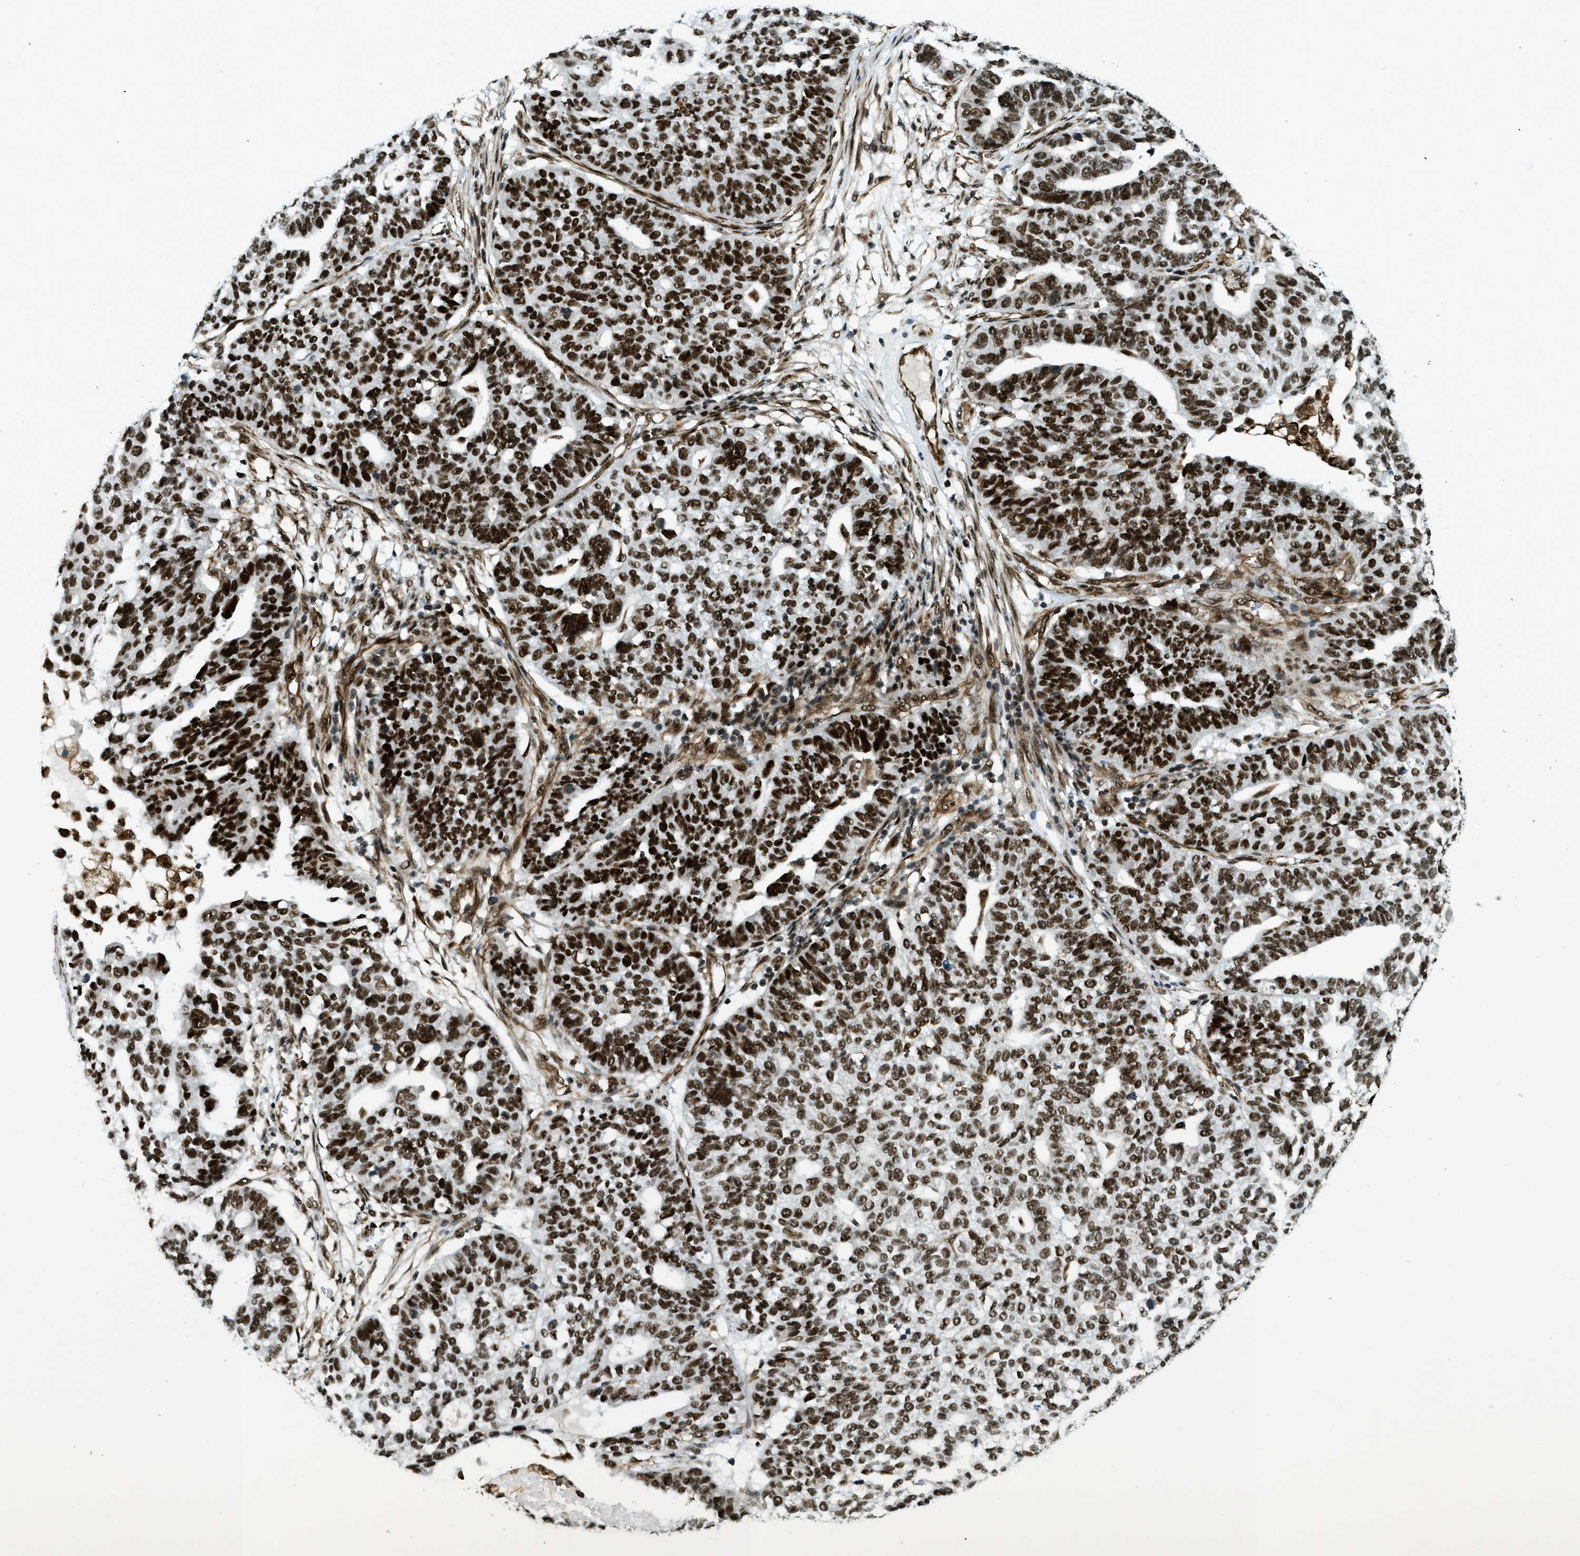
{"staining": {"intensity": "strong", "quantity": ">75%", "location": "nuclear"}, "tissue": "ovarian cancer", "cell_type": "Tumor cells", "image_type": "cancer", "snomed": [{"axis": "morphology", "description": "Cystadenocarcinoma, serous, NOS"}, {"axis": "topography", "description": "Ovary"}], "caption": "Ovarian cancer stained with a brown dye exhibits strong nuclear positive expression in about >75% of tumor cells.", "gene": "ZFR", "patient": {"sex": "female", "age": 59}}